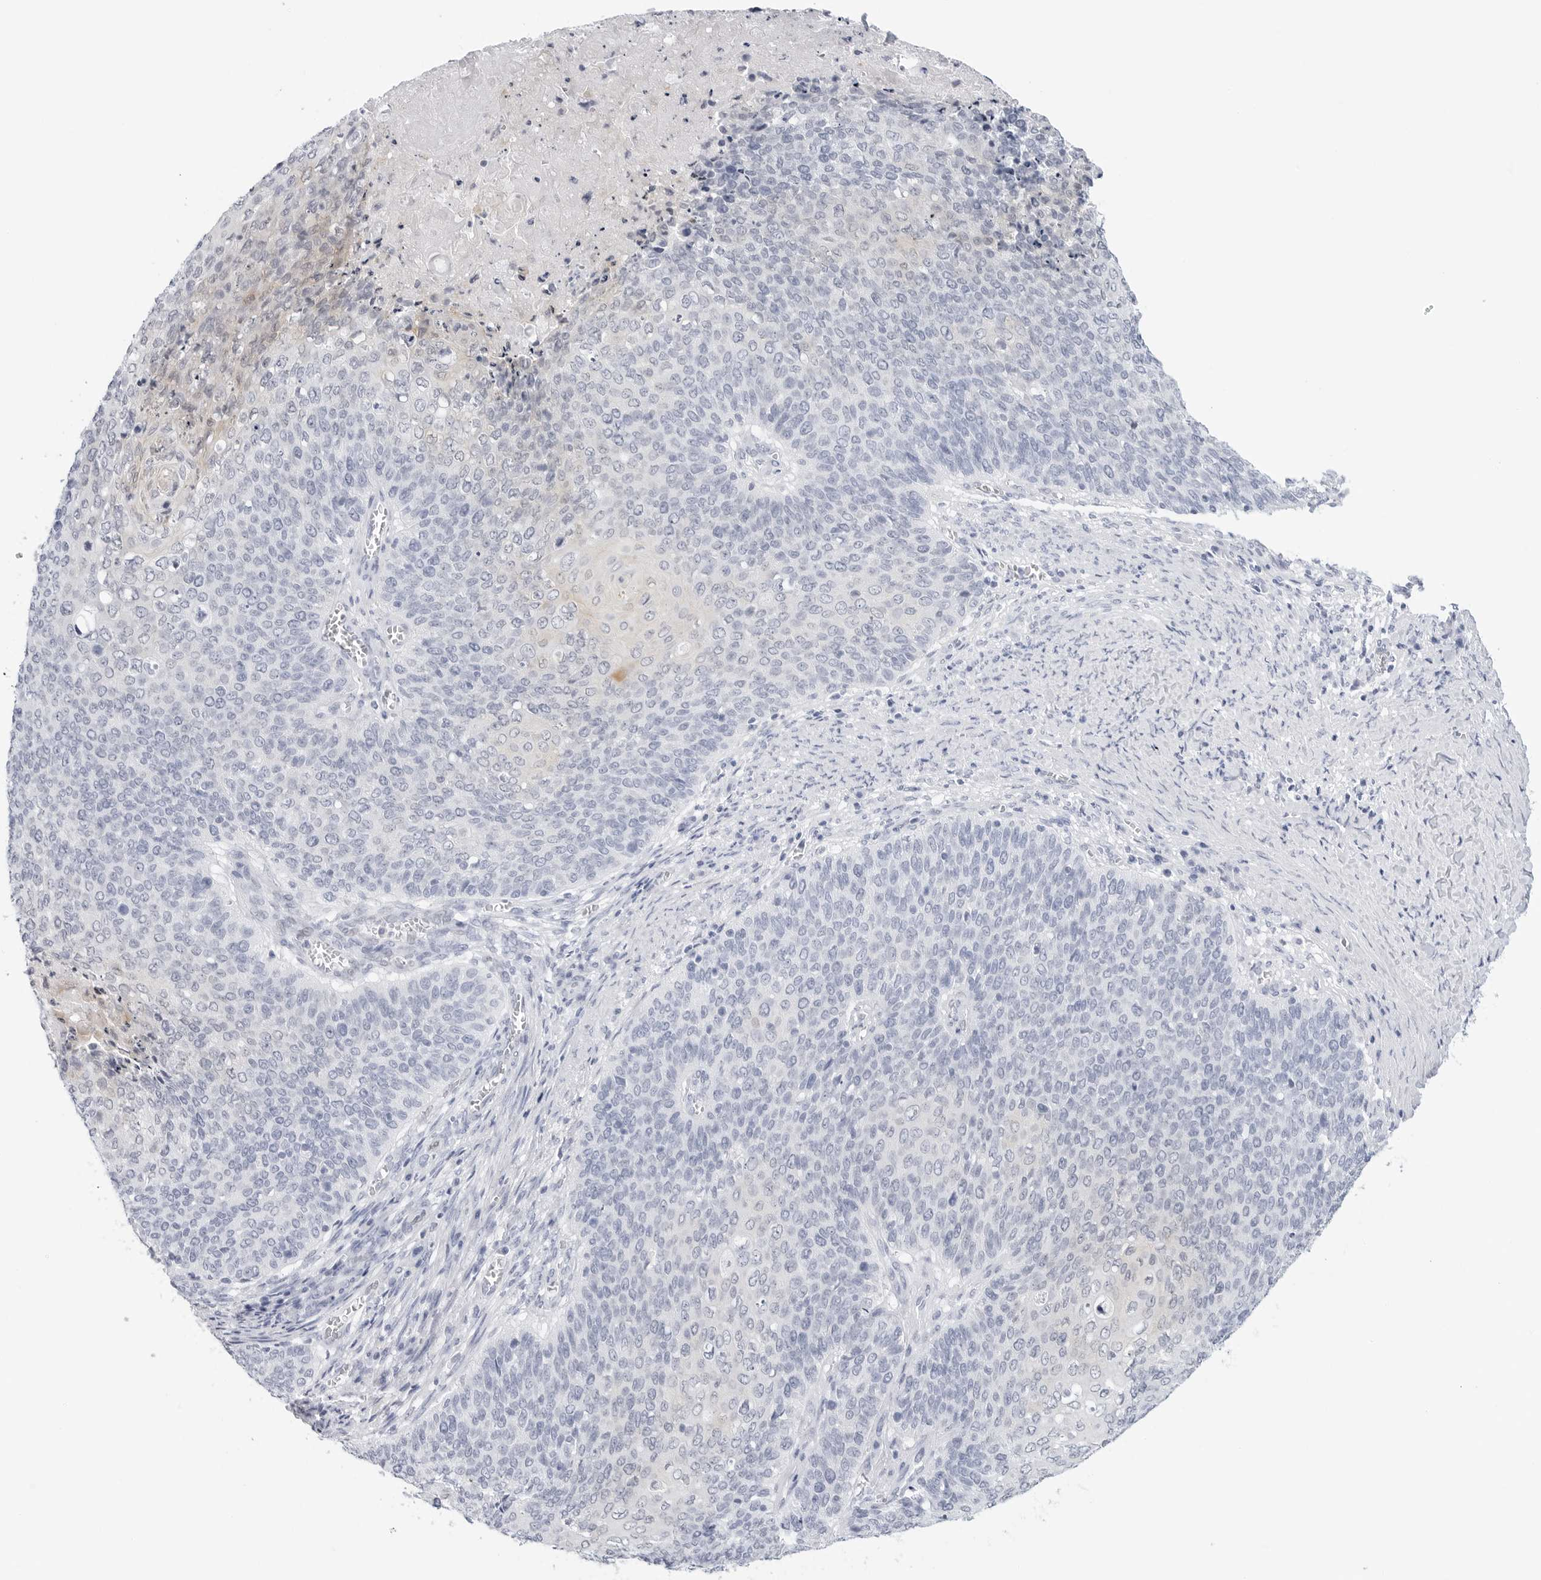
{"staining": {"intensity": "negative", "quantity": "none", "location": "none"}, "tissue": "cervical cancer", "cell_type": "Tumor cells", "image_type": "cancer", "snomed": [{"axis": "morphology", "description": "Squamous cell carcinoma, NOS"}, {"axis": "topography", "description": "Cervix"}], "caption": "IHC of human cervical cancer exhibits no positivity in tumor cells.", "gene": "SLC19A1", "patient": {"sex": "female", "age": 39}}